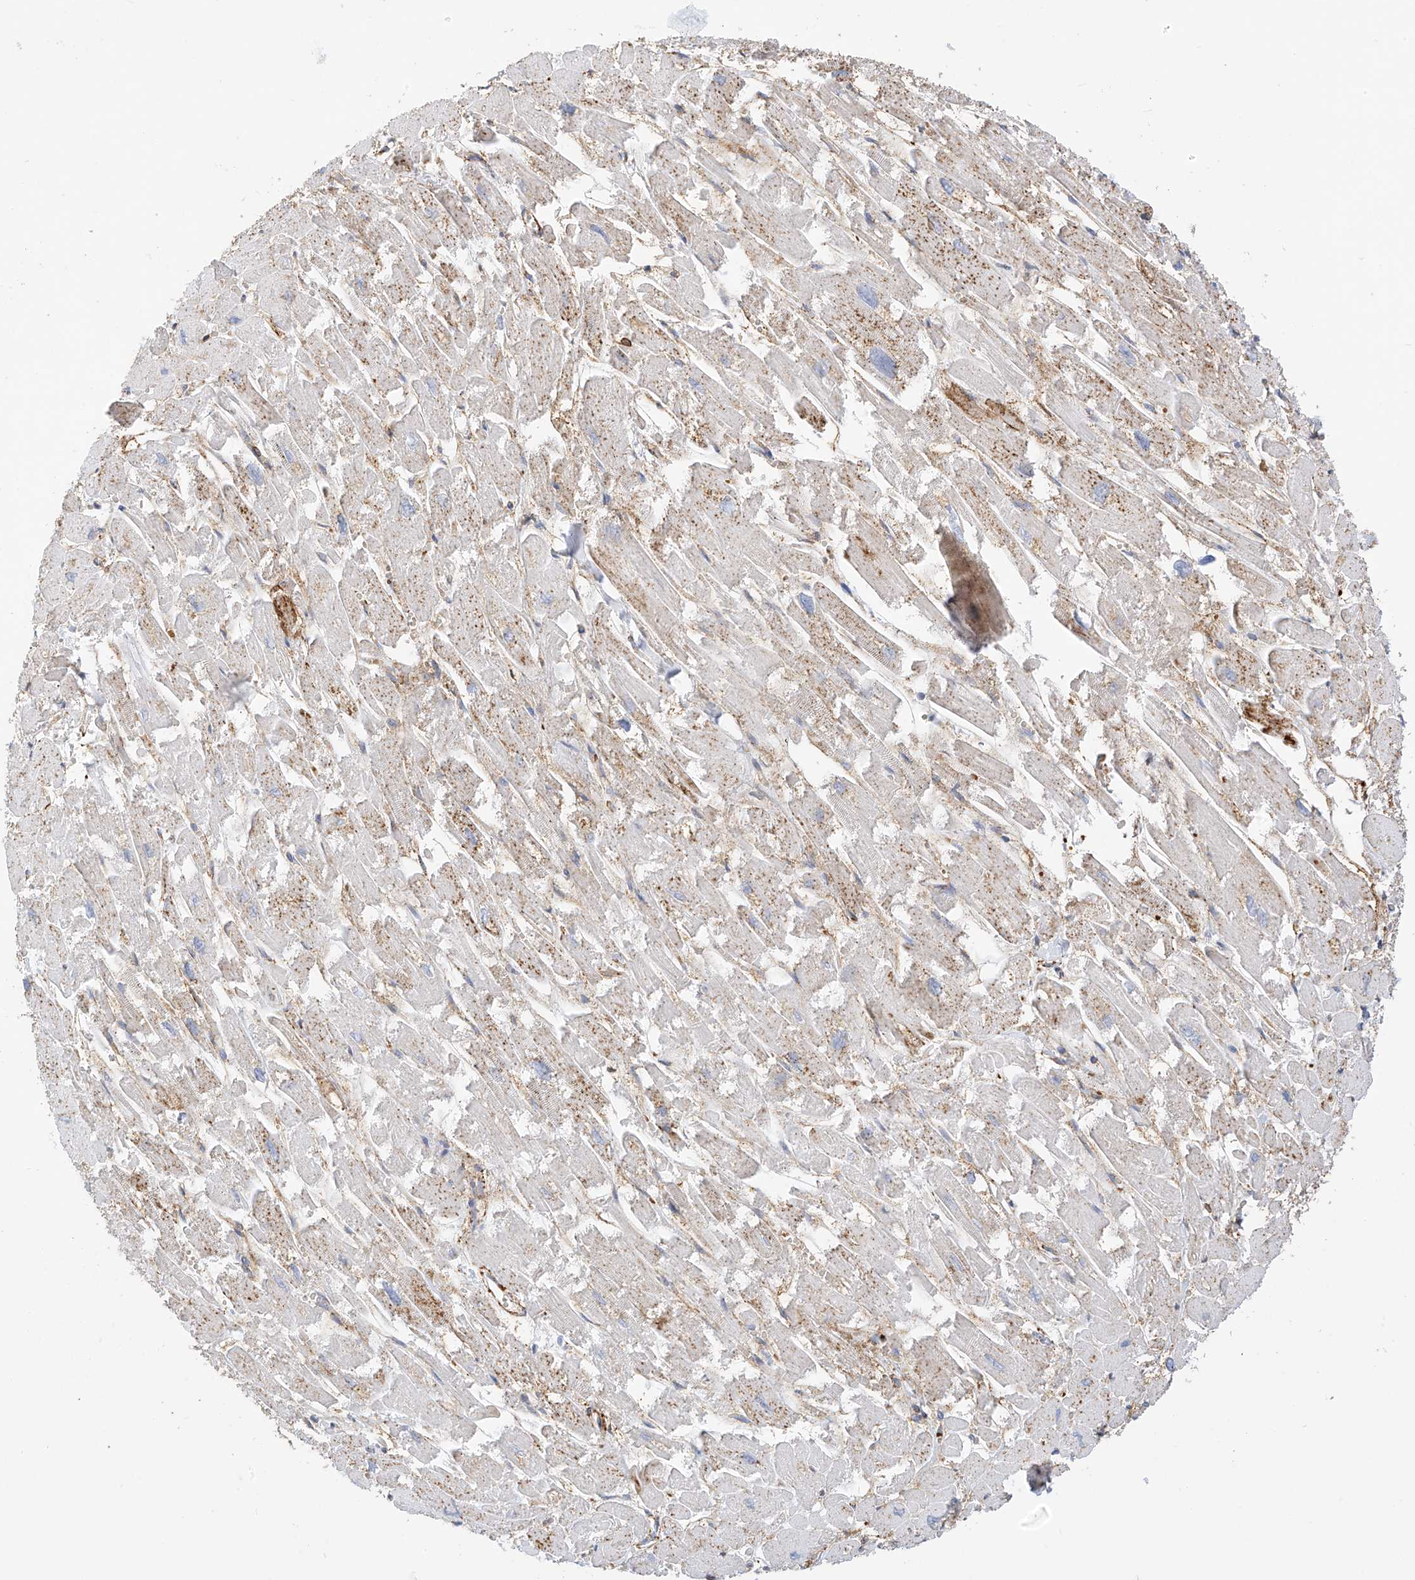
{"staining": {"intensity": "weak", "quantity": "25%-75%", "location": "cytoplasmic/membranous"}, "tissue": "heart muscle", "cell_type": "Cardiomyocytes", "image_type": "normal", "snomed": [{"axis": "morphology", "description": "Normal tissue, NOS"}, {"axis": "topography", "description": "Heart"}], "caption": "A histopathology image showing weak cytoplasmic/membranous staining in about 25%-75% of cardiomyocytes in unremarkable heart muscle, as visualized by brown immunohistochemical staining.", "gene": "TXNDC9", "patient": {"sex": "male", "age": 54}}